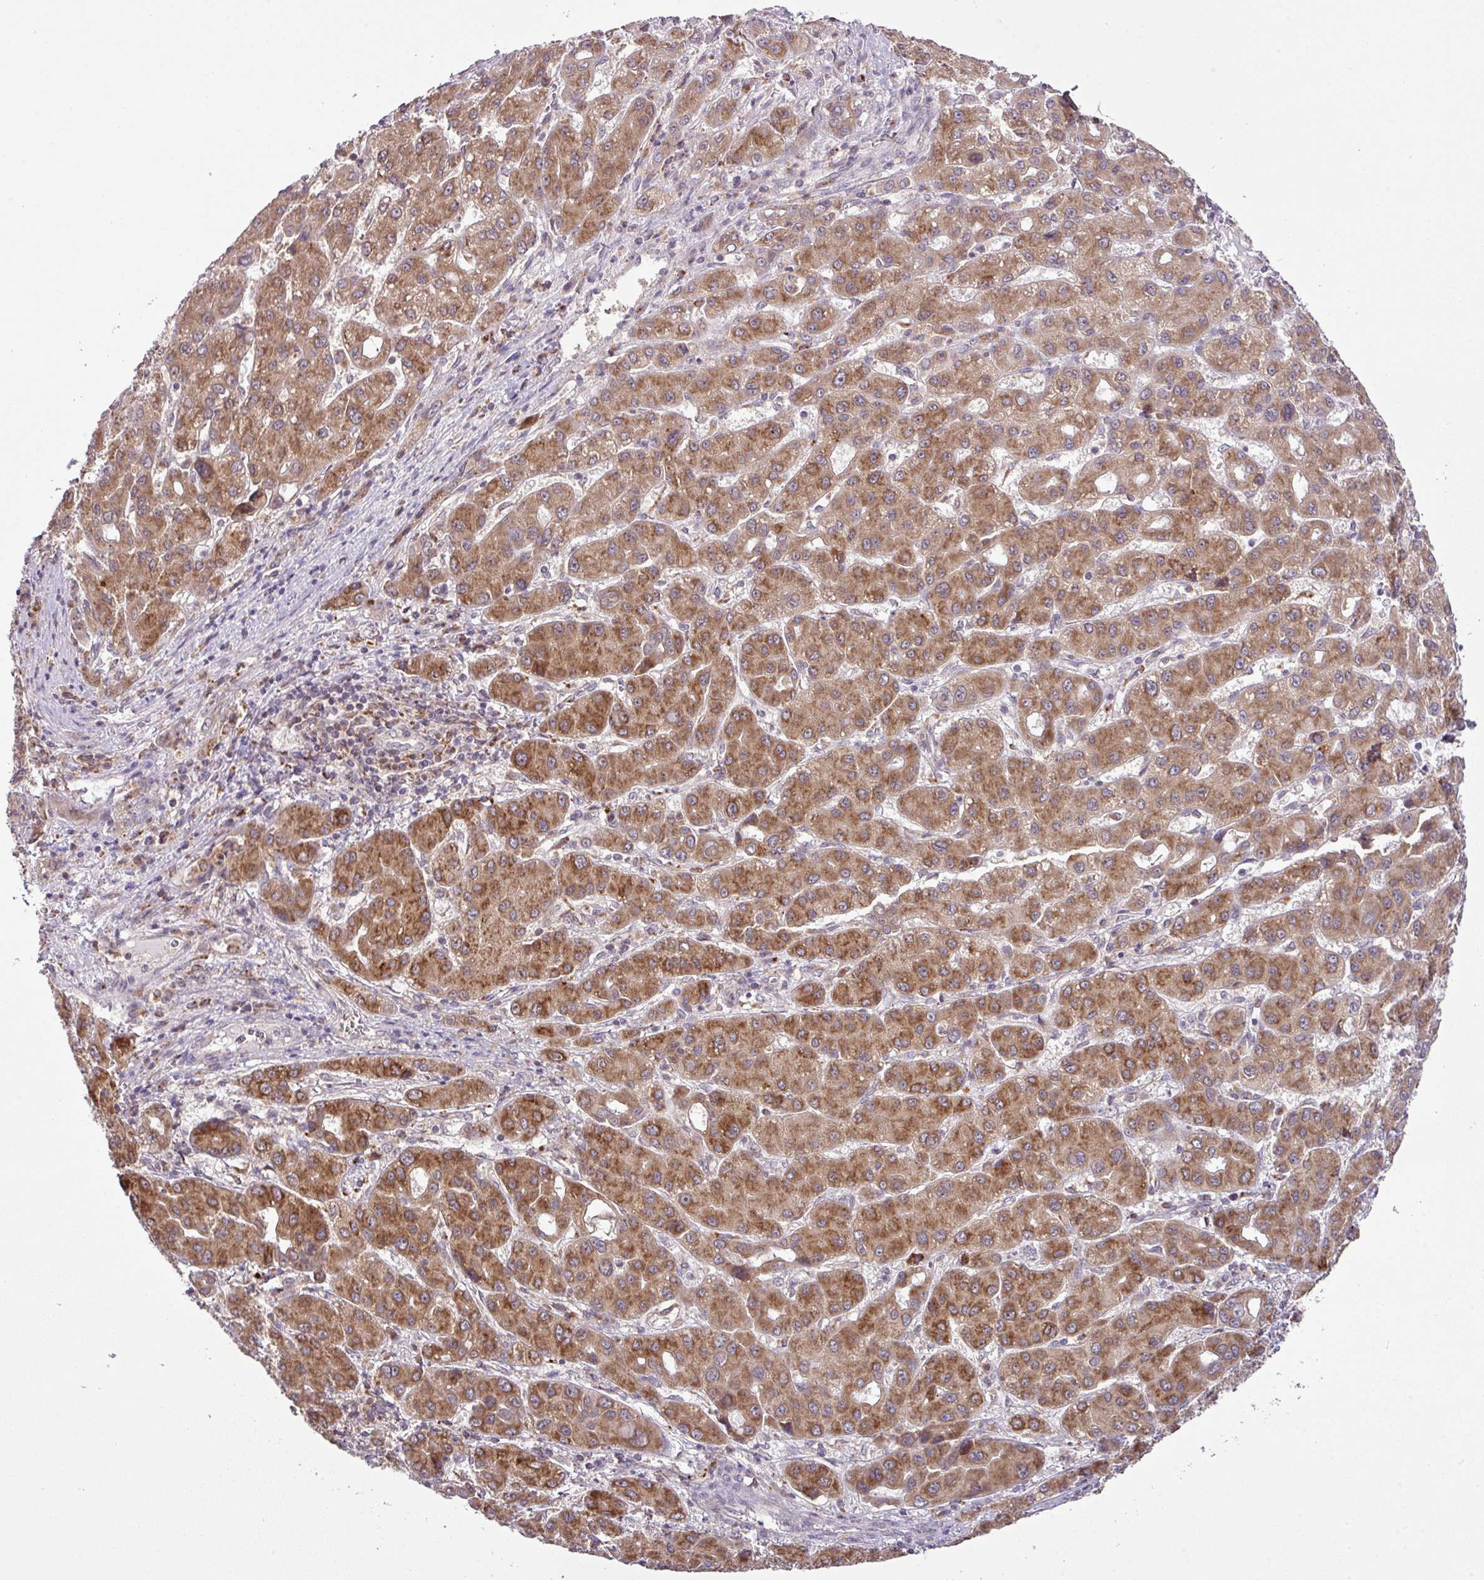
{"staining": {"intensity": "moderate", "quantity": ">75%", "location": "cytoplasmic/membranous"}, "tissue": "liver cancer", "cell_type": "Tumor cells", "image_type": "cancer", "snomed": [{"axis": "morphology", "description": "Carcinoma, Hepatocellular, NOS"}, {"axis": "topography", "description": "Liver"}], "caption": "Liver cancer stained with a protein marker exhibits moderate staining in tumor cells.", "gene": "SMCO4", "patient": {"sex": "male", "age": 55}}